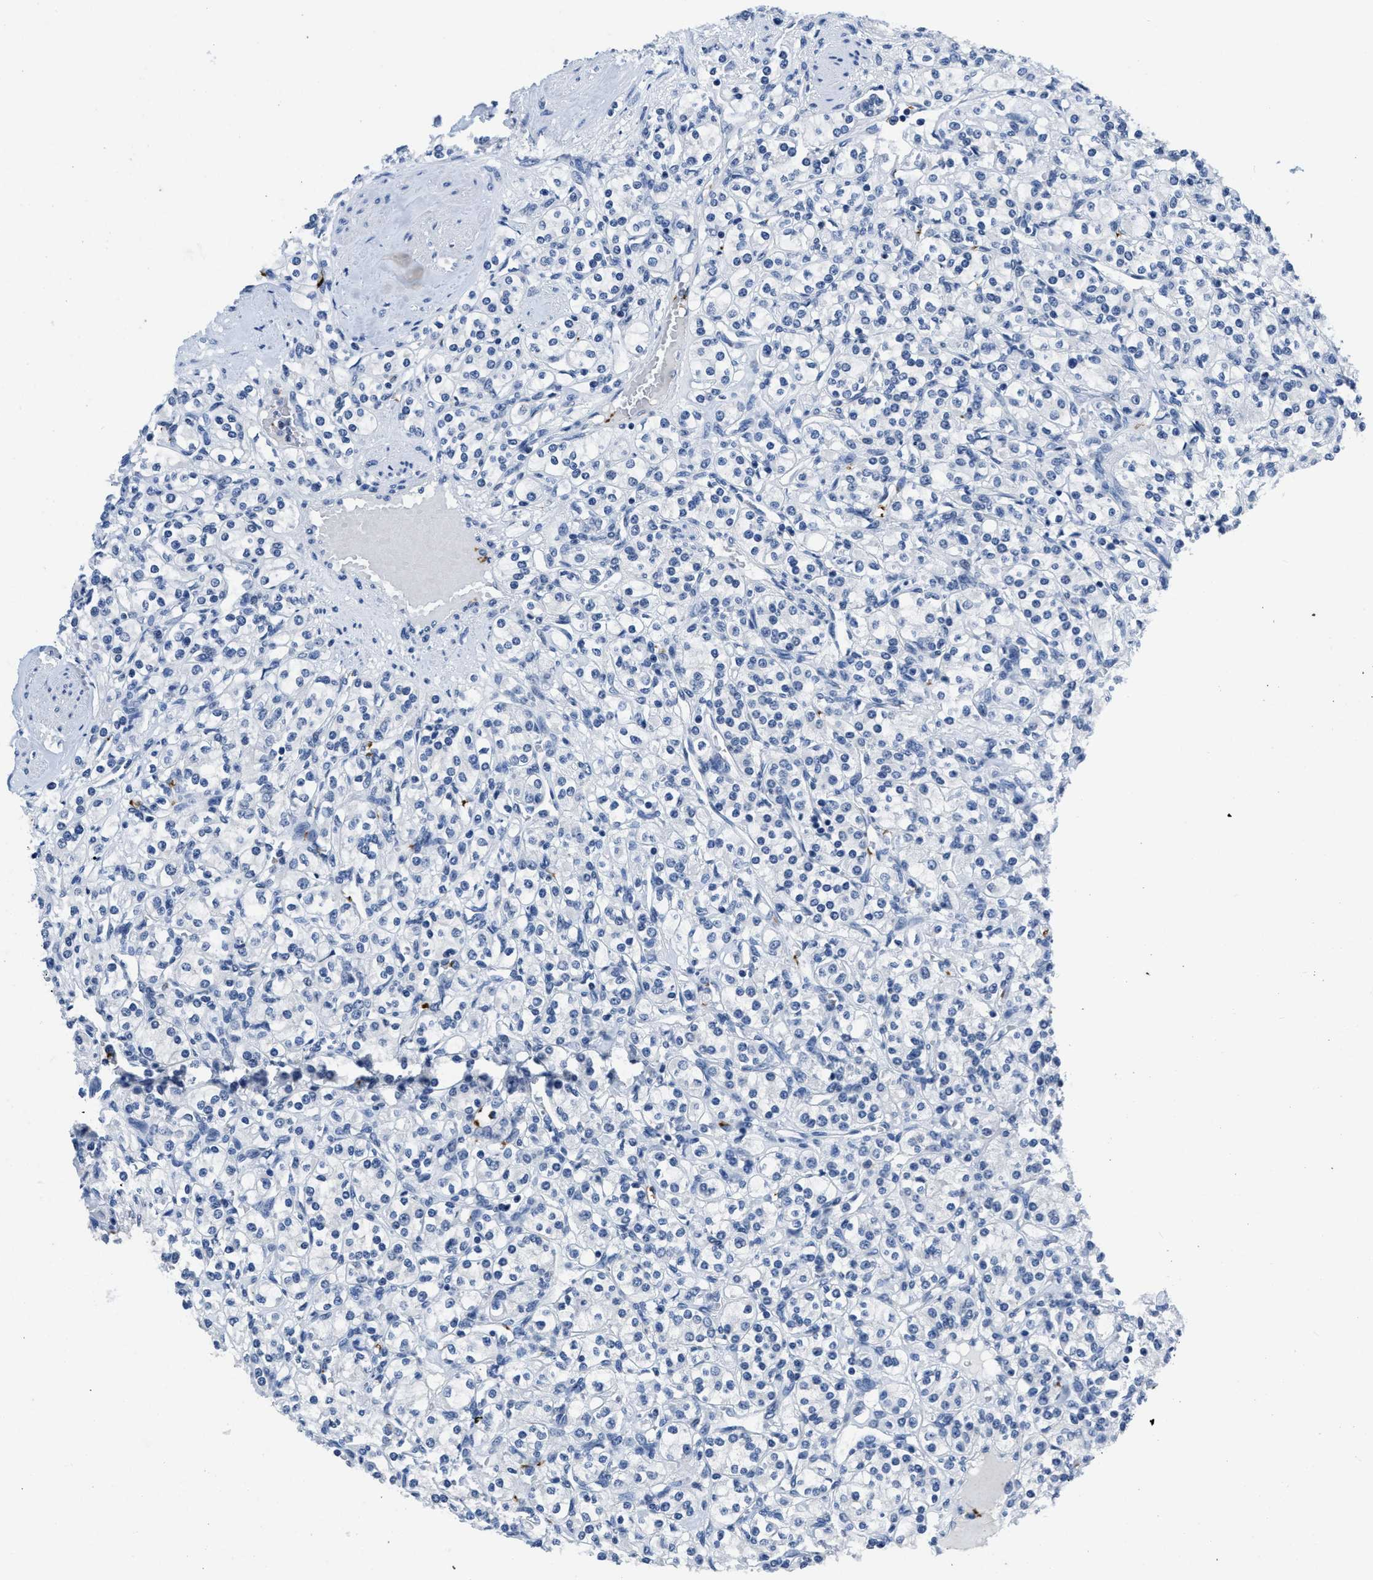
{"staining": {"intensity": "negative", "quantity": "none", "location": "none"}, "tissue": "renal cancer", "cell_type": "Tumor cells", "image_type": "cancer", "snomed": [{"axis": "morphology", "description": "Adenocarcinoma, NOS"}, {"axis": "topography", "description": "Kidney"}], "caption": "This is an immunohistochemistry photomicrograph of human renal cancer (adenocarcinoma). There is no staining in tumor cells.", "gene": "ITGA2B", "patient": {"sex": "male", "age": 77}}